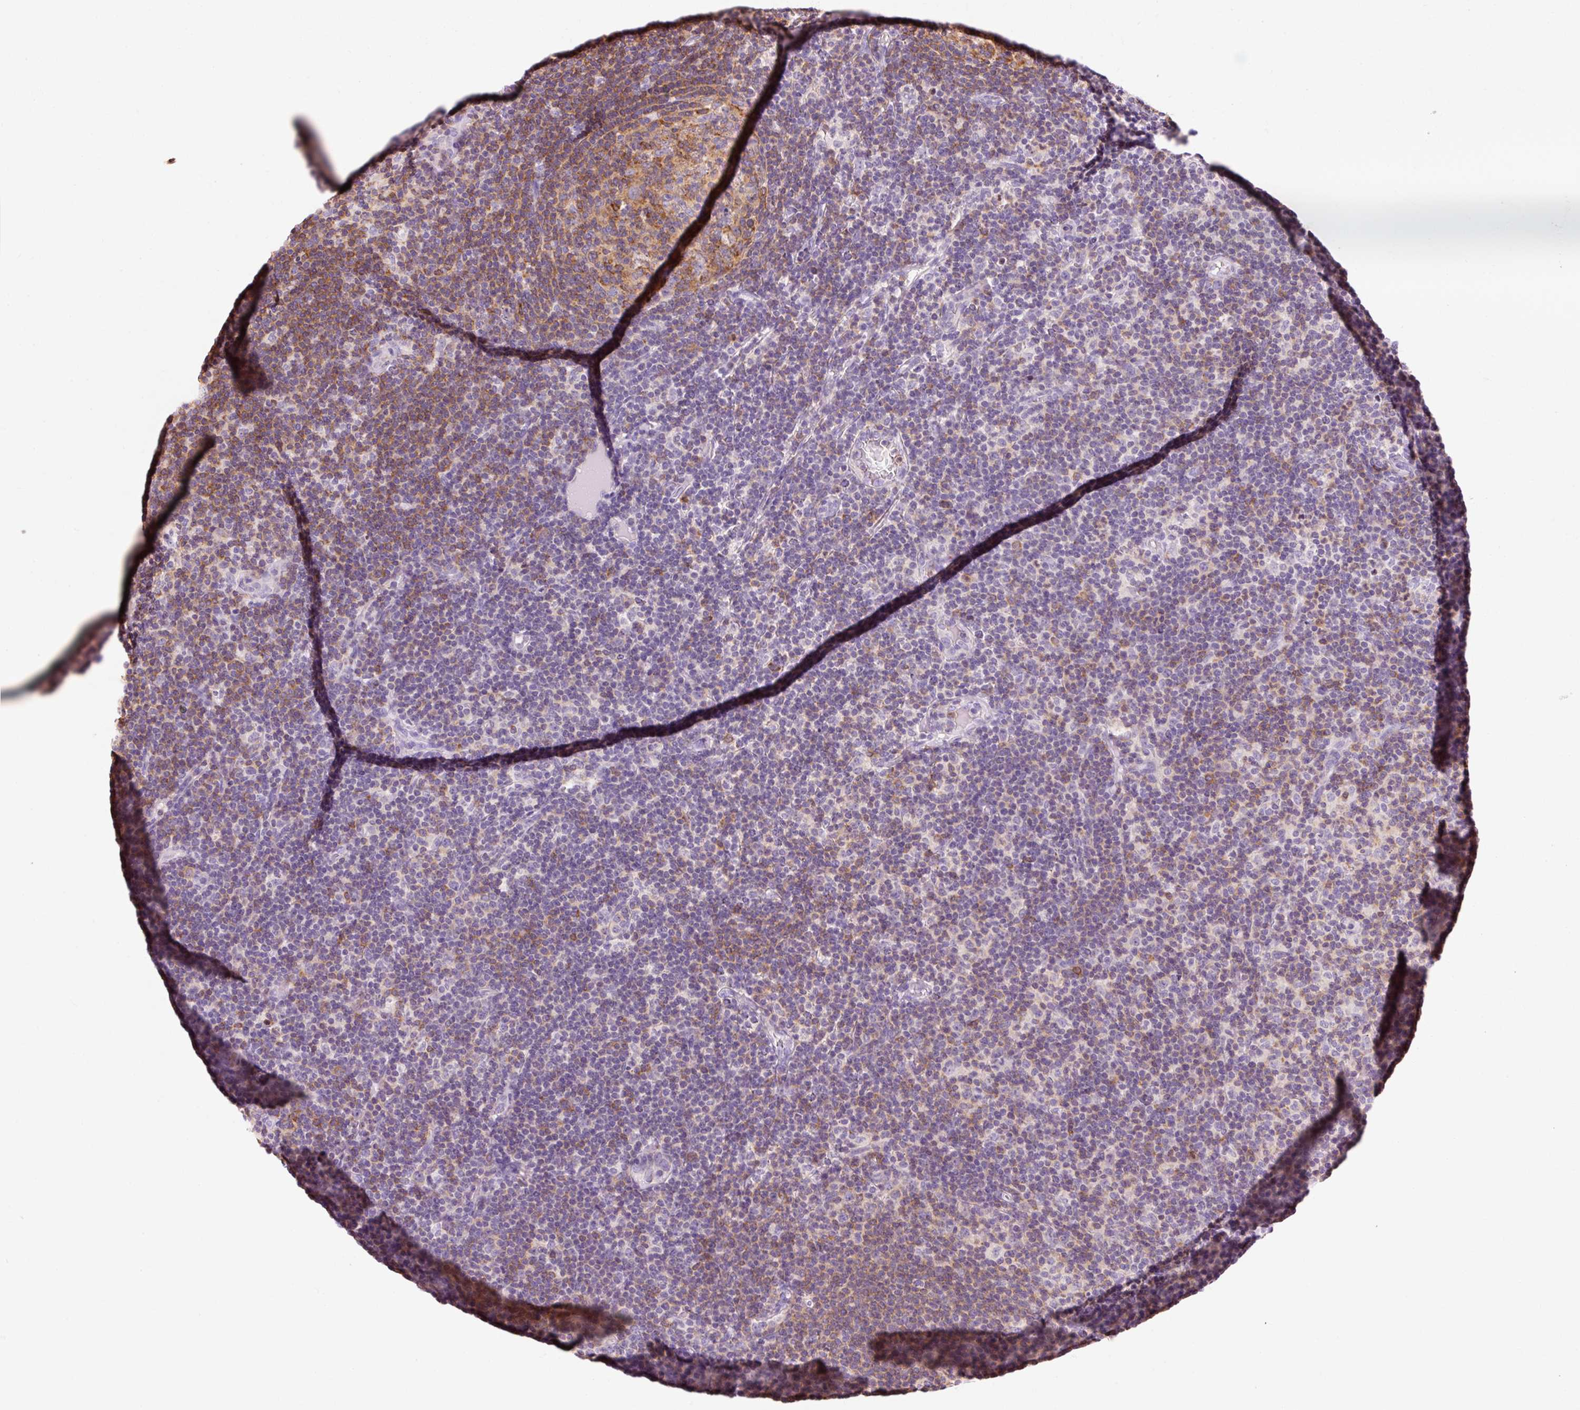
{"staining": {"intensity": "negative", "quantity": "none", "location": "none"}, "tissue": "lymphoma", "cell_type": "Tumor cells", "image_type": "cancer", "snomed": [{"axis": "morphology", "description": "Hodgkin's disease, NOS"}, {"axis": "topography", "description": "Lymph node"}], "caption": "Immunohistochemical staining of lymphoma displays no significant staining in tumor cells. Nuclei are stained in blue.", "gene": "OR8K1", "patient": {"sex": "female", "age": 57}}